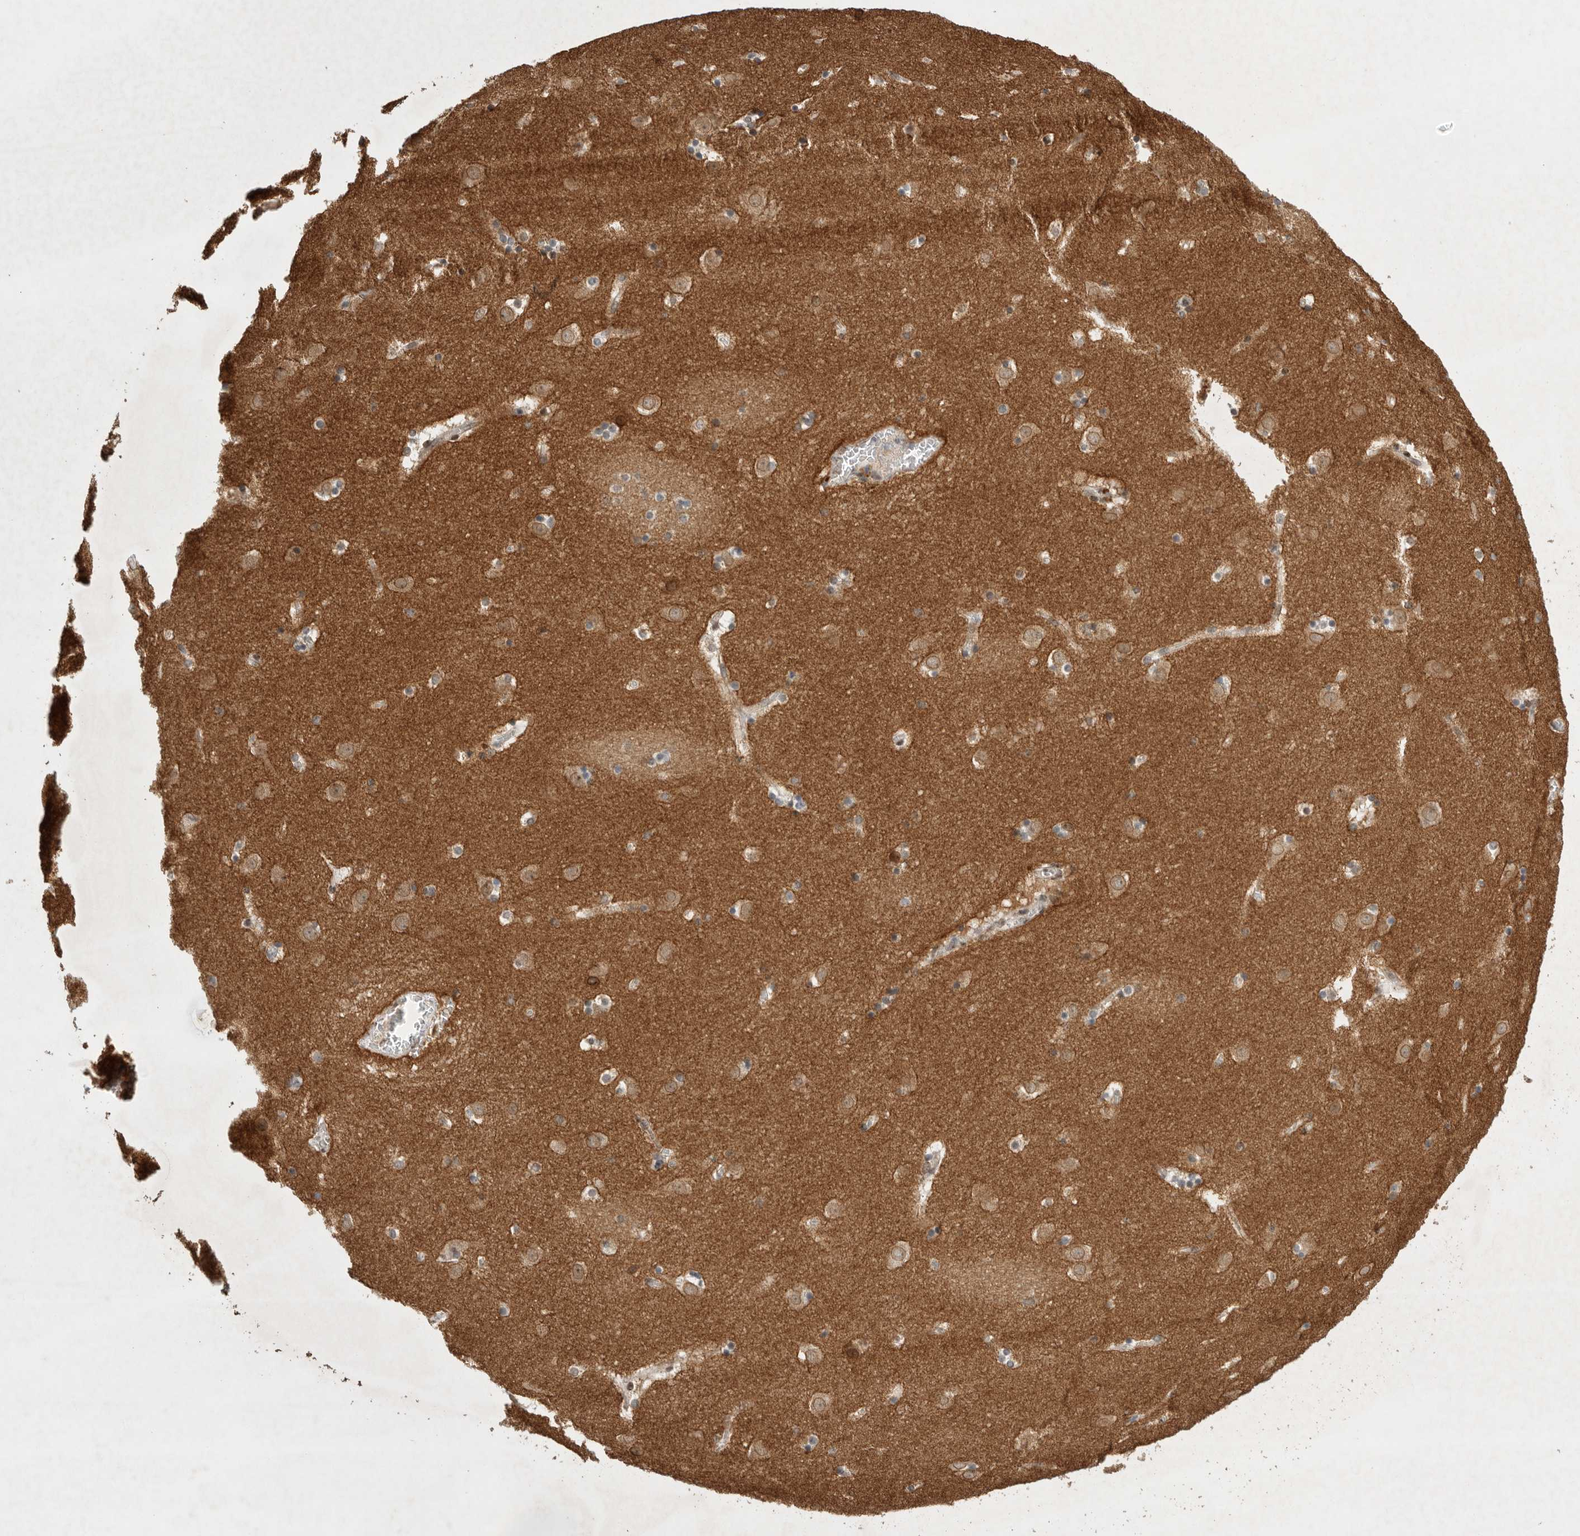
{"staining": {"intensity": "moderate", "quantity": "<25%", "location": "nuclear"}, "tissue": "caudate", "cell_type": "Glial cells", "image_type": "normal", "snomed": [{"axis": "morphology", "description": "Normal tissue, NOS"}, {"axis": "topography", "description": "Lateral ventricle wall"}], "caption": "Protein staining by IHC demonstrates moderate nuclear staining in about <25% of glial cells in benign caudate.", "gene": "LEMD3", "patient": {"sex": "male", "age": 45}}